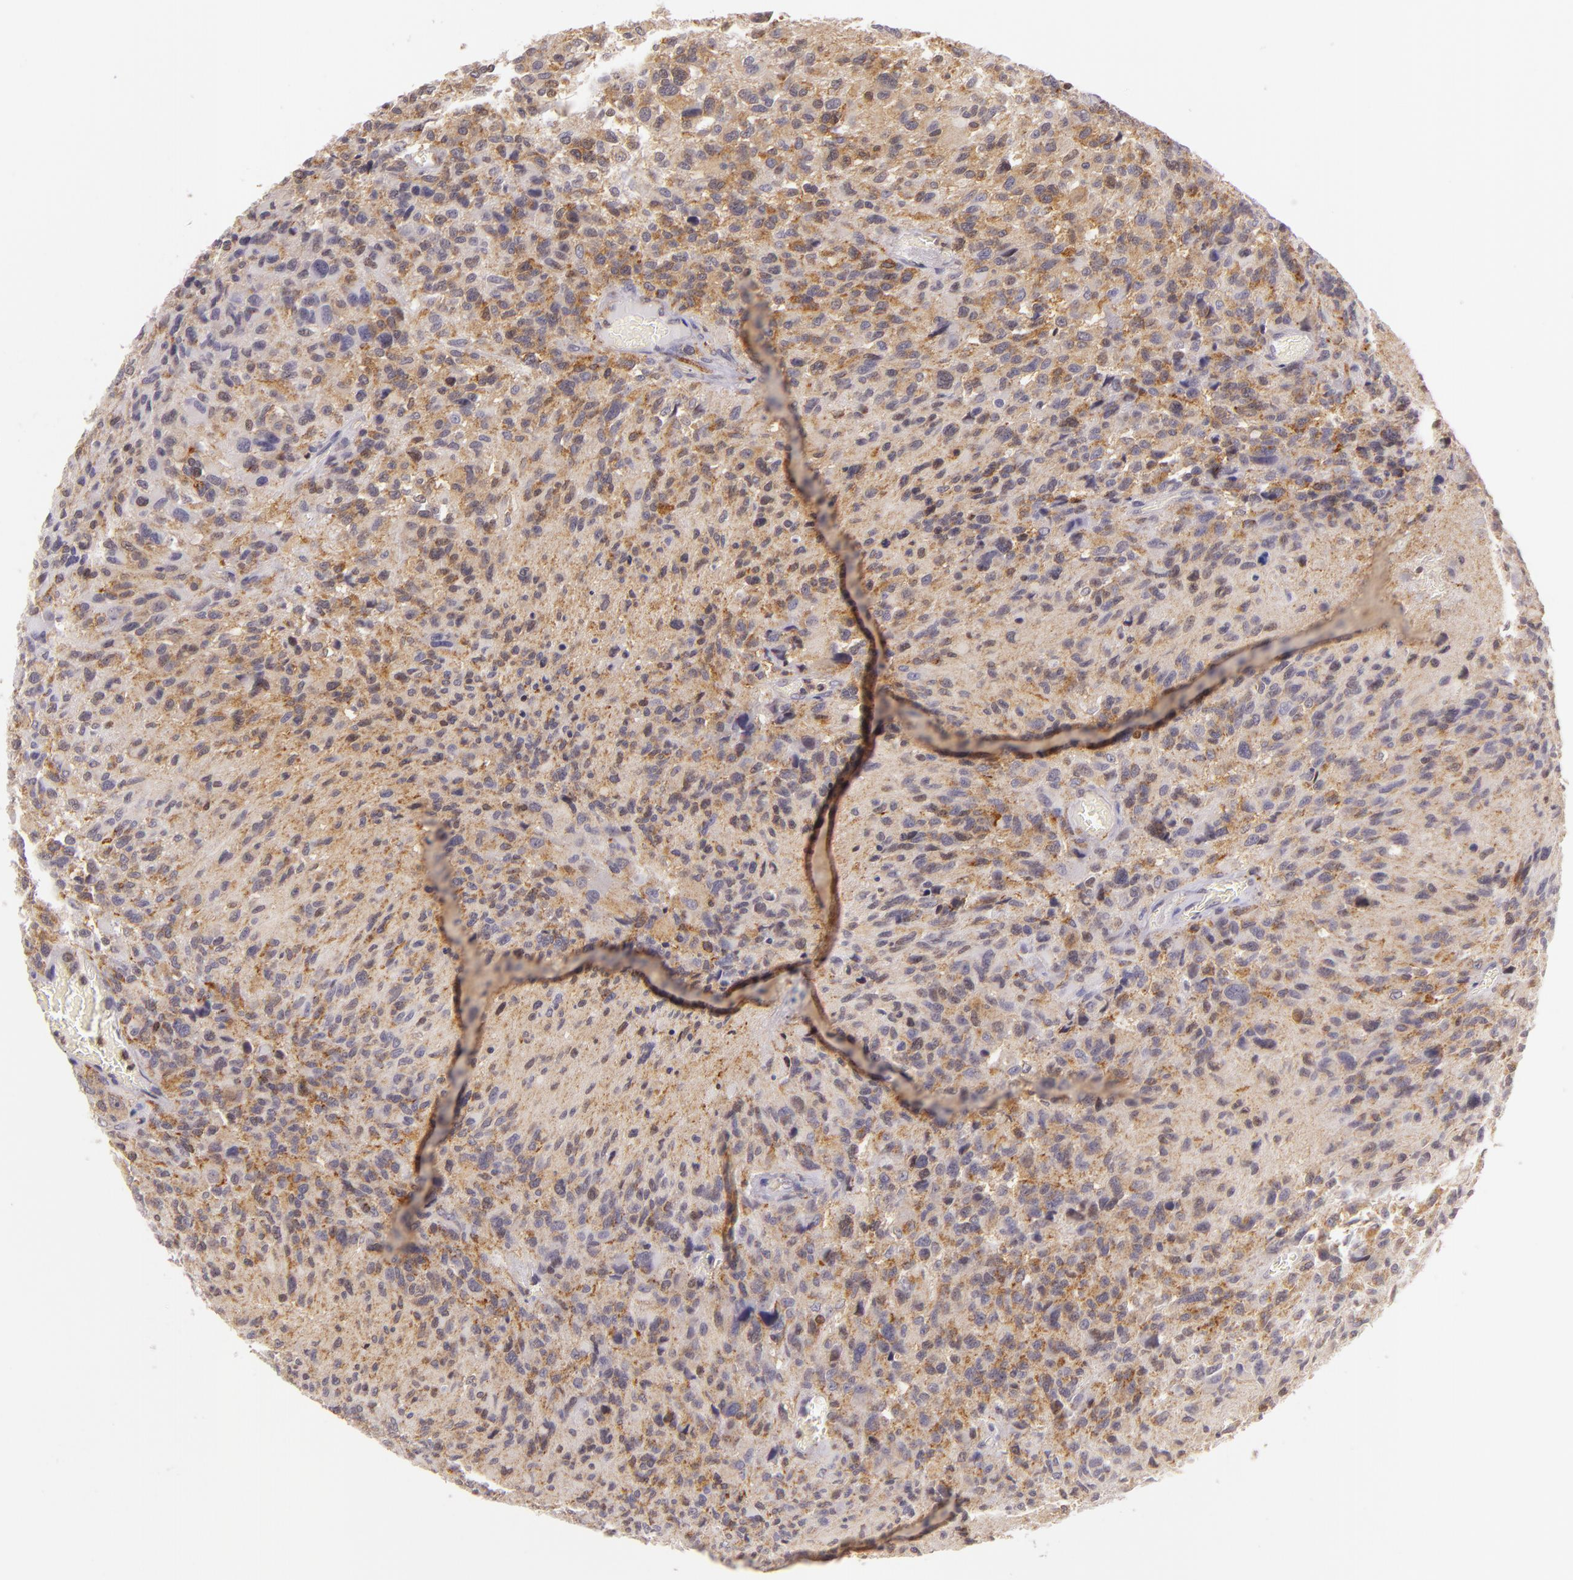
{"staining": {"intensity": "weak", "quantity": "<25%", "location": "cytoplasmic/membranous,nuclear"}, "tissue": "glioma", "cell_type": "Tumor cells", "image_type": "cancer", "snomed": [{"axis": "morphology", "description": "Glioma, malignant, High grade"}, {"axis": "topography", "description": "Brain"}], "caption": "The photomicrograph demonstrates no staining of tumor cells in glioma. (Stains: DAB (3,3'-diaminobenzidine) IHC with hematoxylin counter stain, Microscopy: brightfield microscopy at high magnification).", "gene": "IMPDH1", "patient": {"sex": "male", "age": 69}}